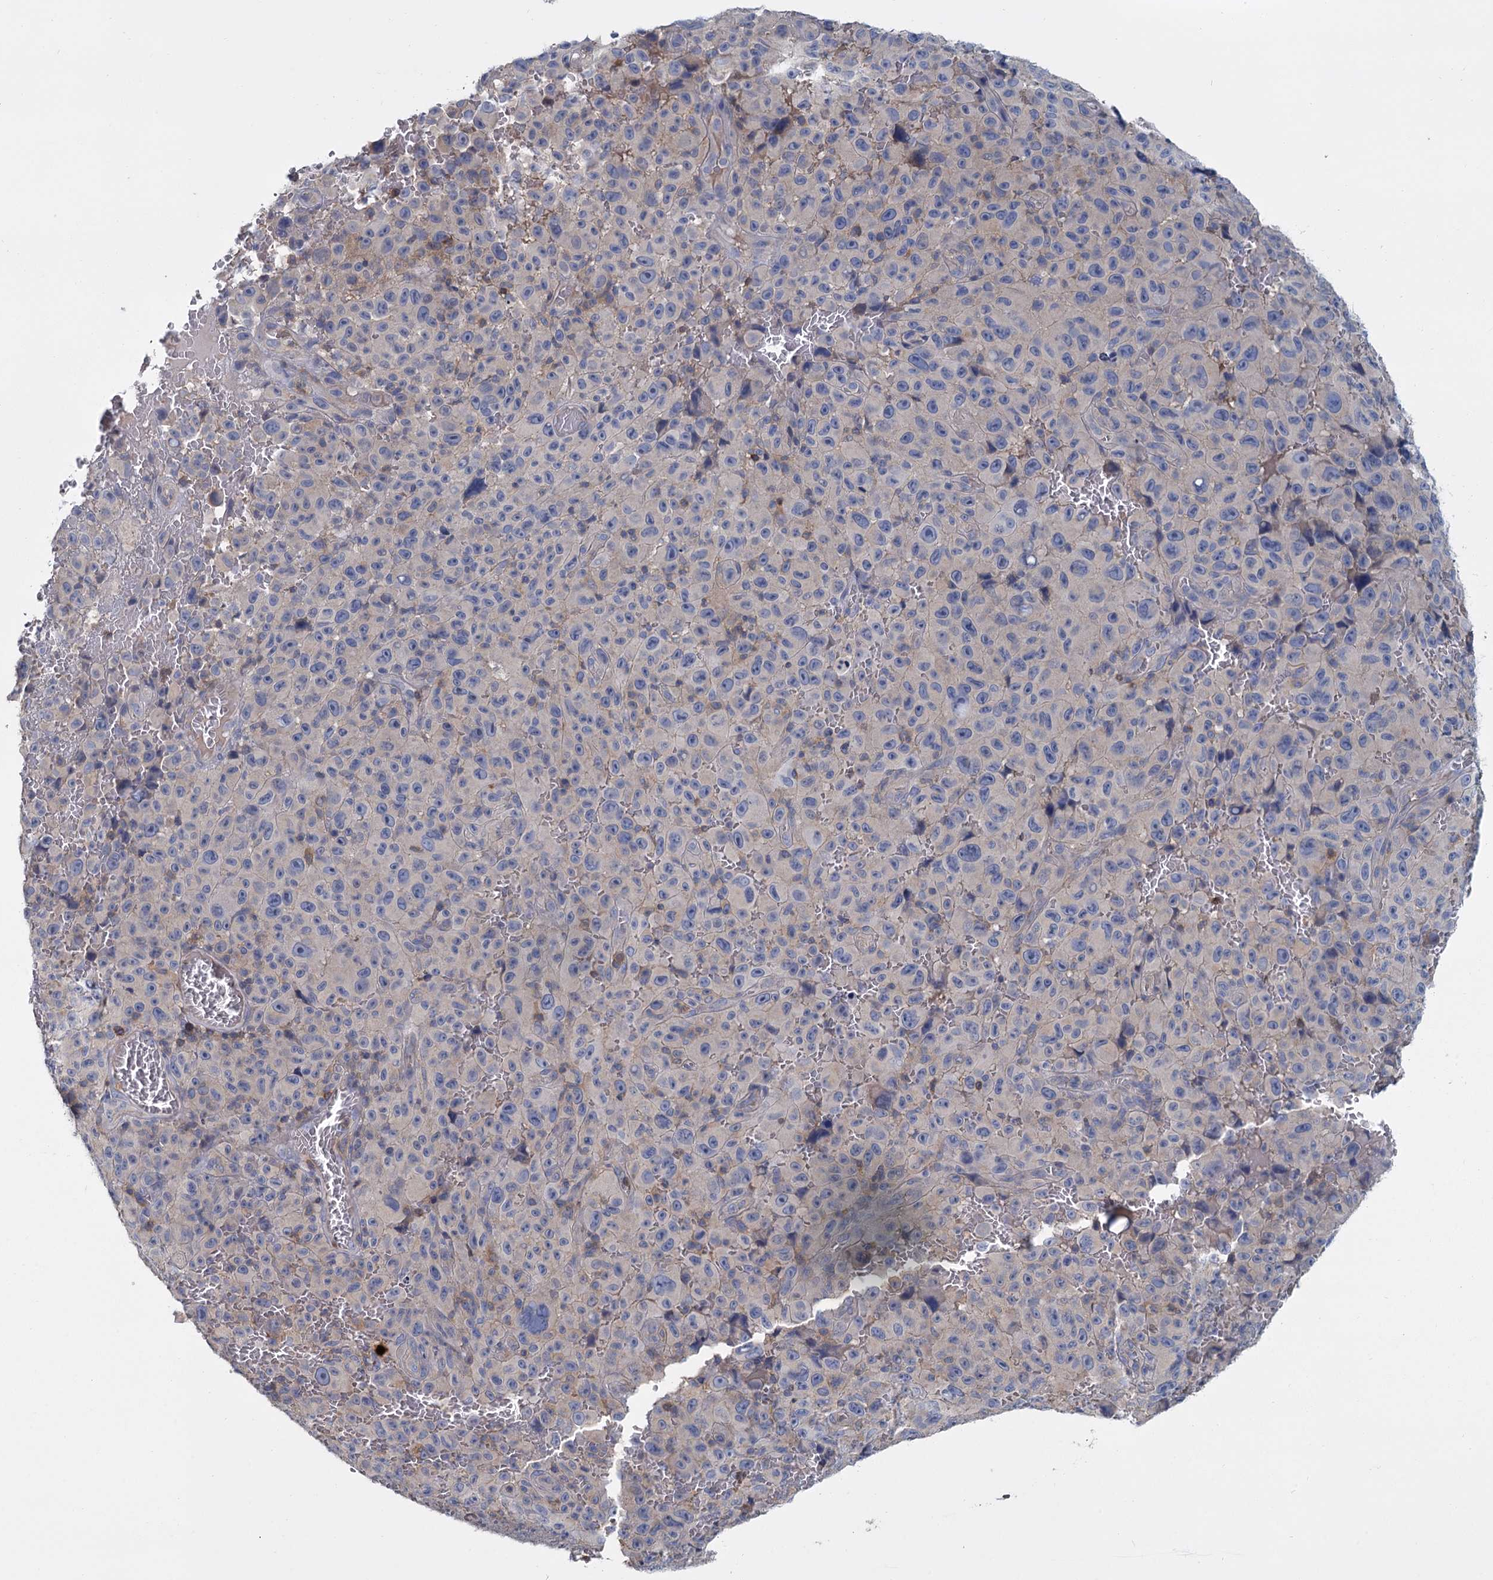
{"staining": {"intensity": "negative", "quantity": "none", "location": "none"}, "tissue": "melanoma", "cell_type": "Tumor cells", "image_type": "cancer", "snomed": [{"axis": "morphology", "description": "Malignant melanoma, NOS"}, {"axis": "topography", "description": "Skin"}], "caption": "Protein analysis of melanoma demonstrates no significant staining in tumor cells.", "gene": "ACSM3", "patient": {"sex": "female", "age": 82}}